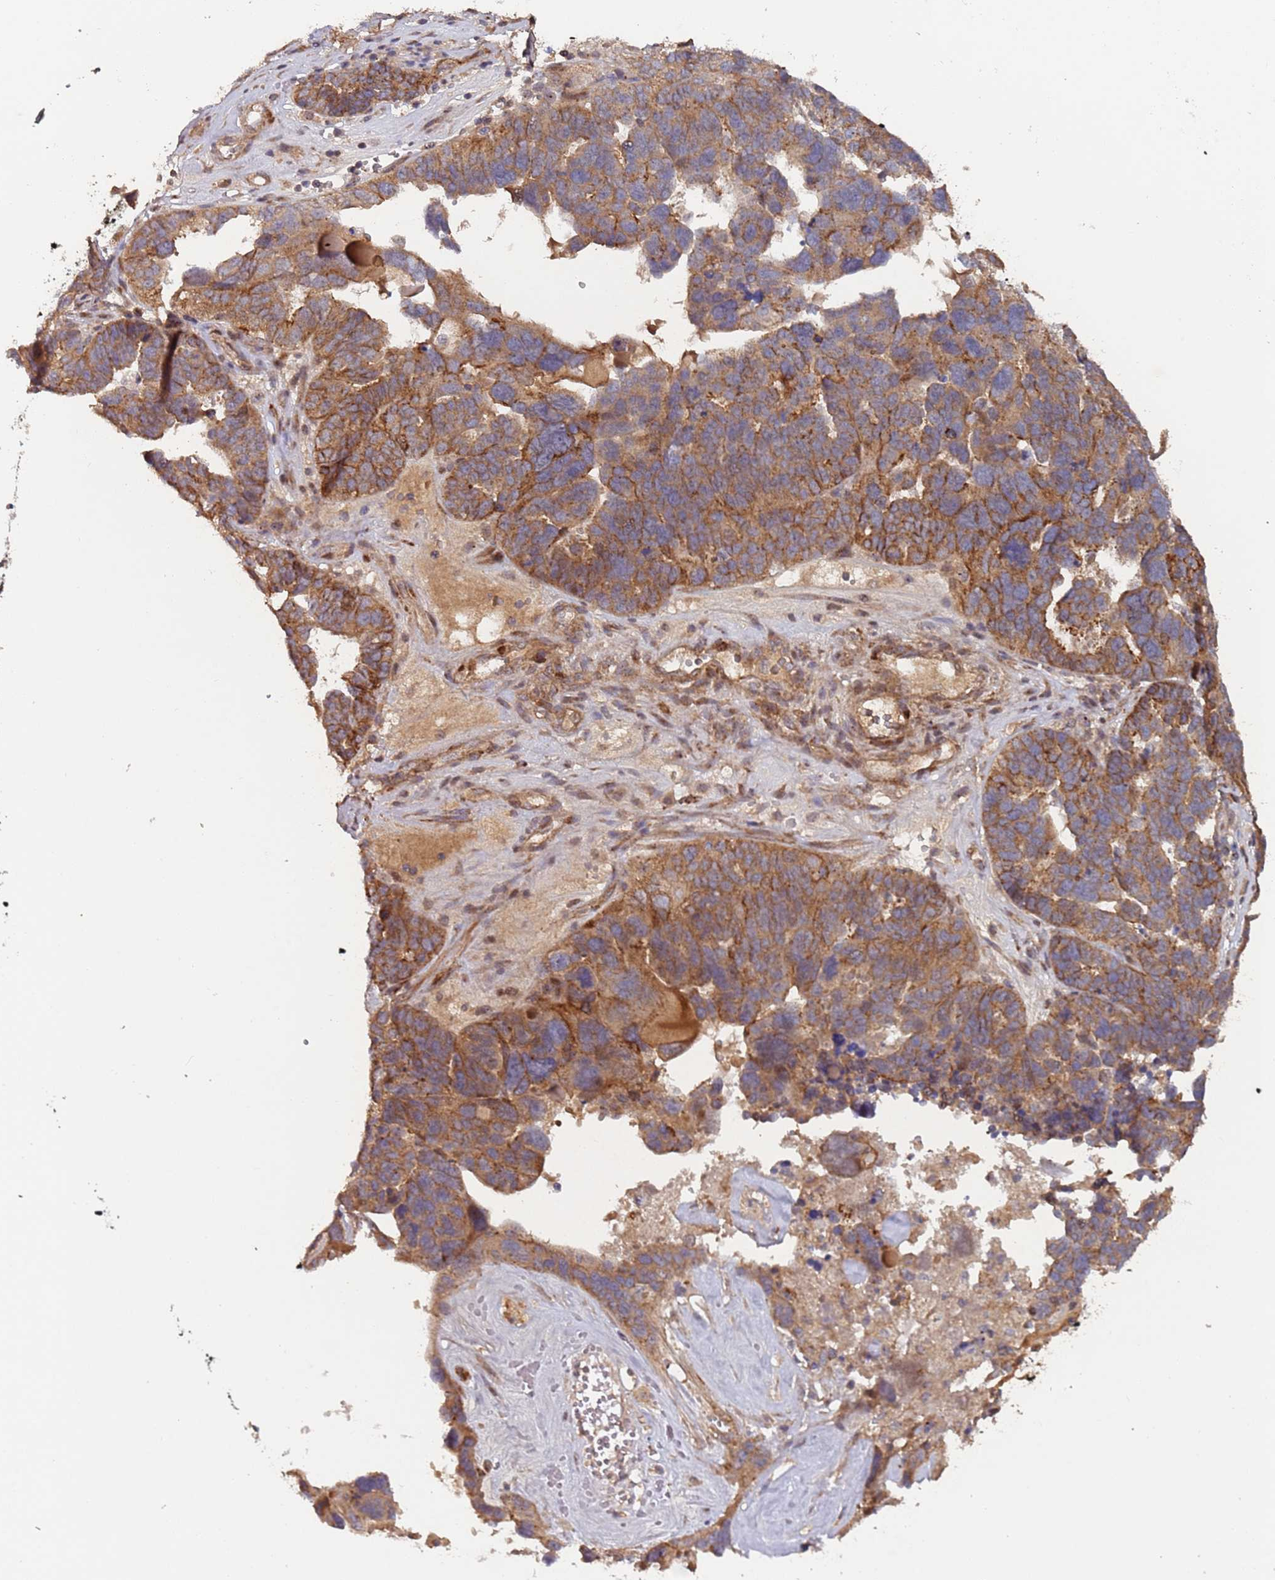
{"staining": {"intensity": "moderate", "quantity": ">75%", "location": "cytoplasmic/membranous"}, "tissue": "ovarian cancer", "cell_type": "Tumor cells", "image_type": "cancer", "snomed": [{"axis": "morphology", "description": "Cystadenocarcinoma, serous, NOS"}, {"axis": "topography", "description": "Ovary"}], "caption": "Immunohistochemical staining of human ovarian serous cystadenocarcinoma displays moderate cytoplasmic/membranous protein staining in about >75% of tumor cells.", "gene": "KANSL1L", "patient": {"sex": "female", "age": 59}}